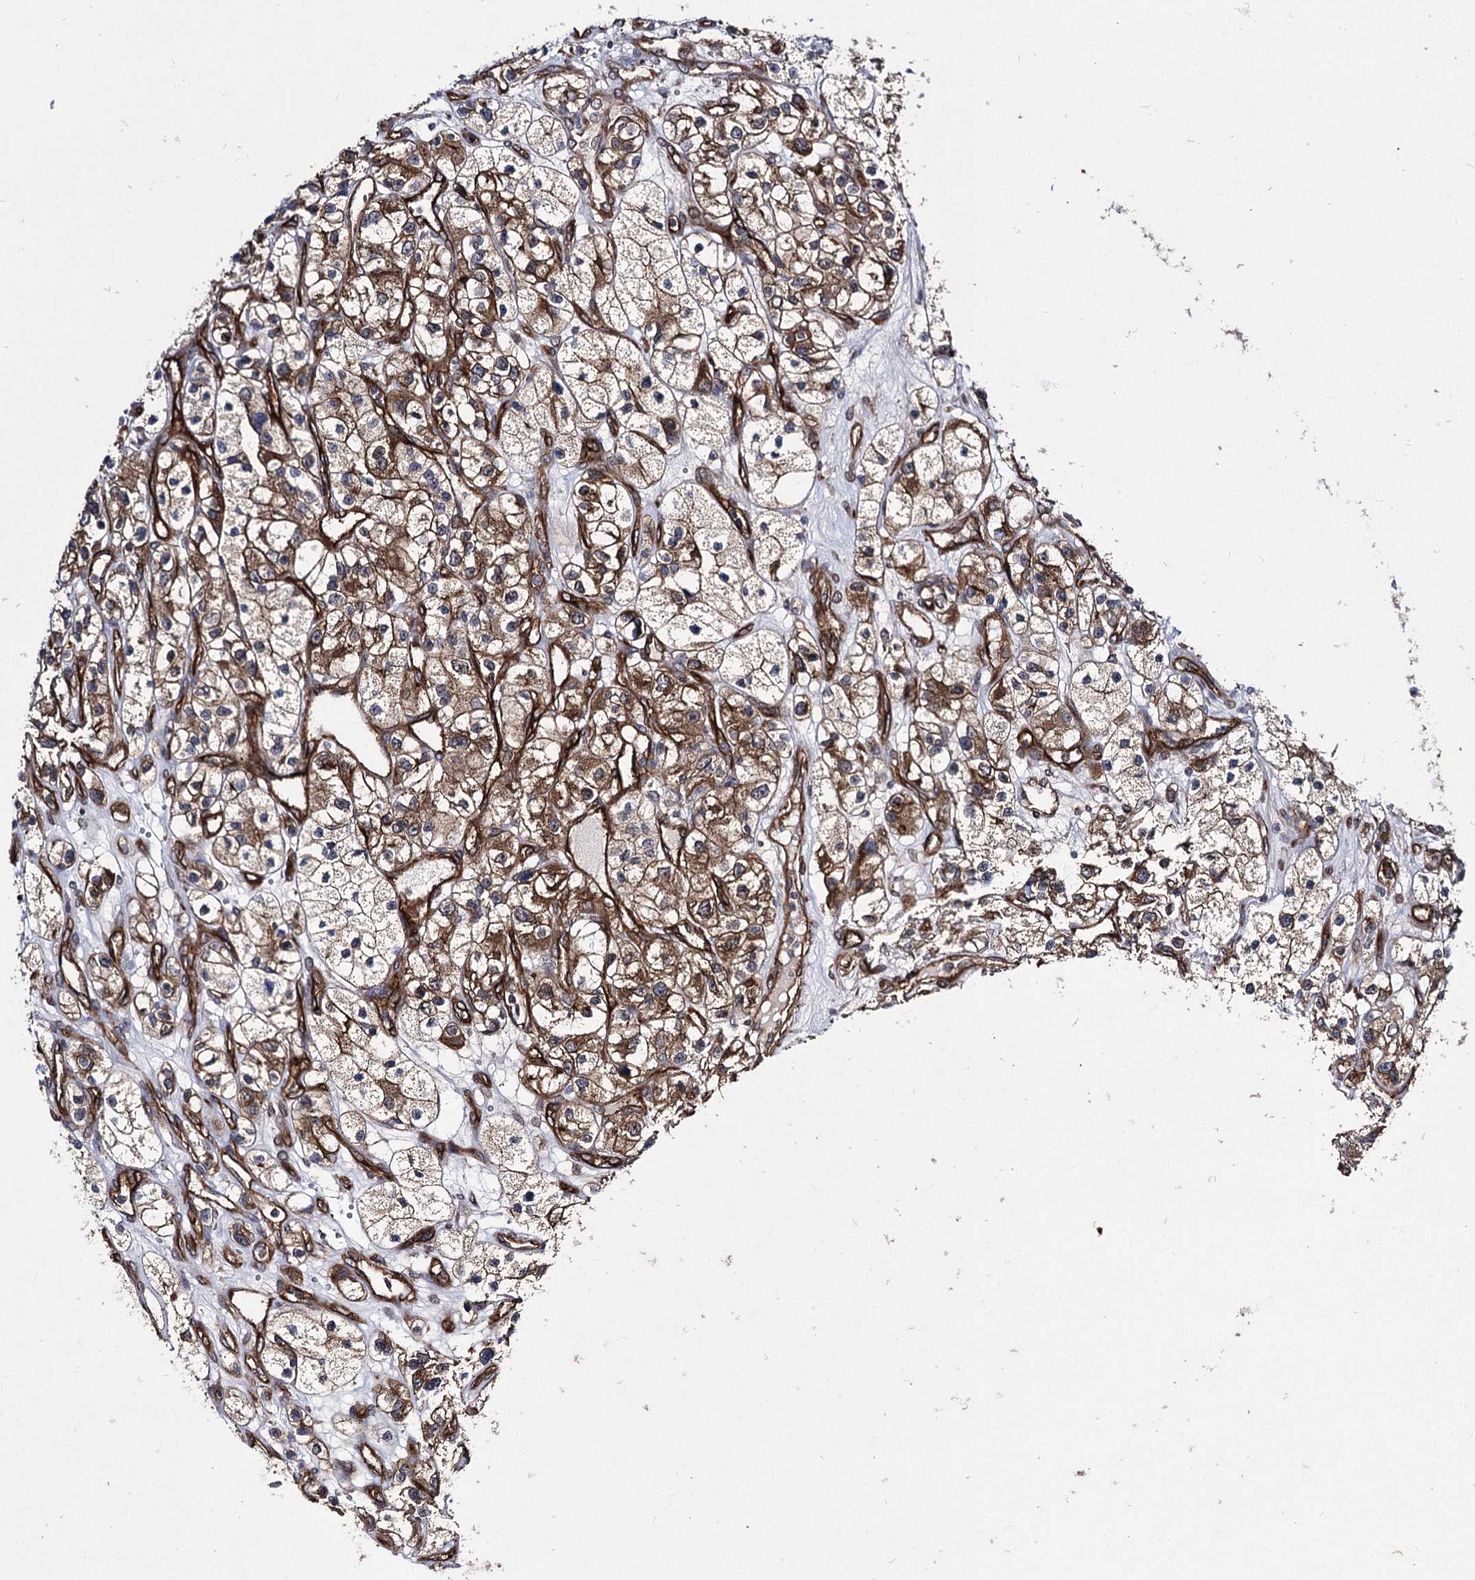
{"staining": {"intensity": "moderate", "quantity": ">75%", "location": "cytoplasmic/membranous"}, "tissue": "renal cancer", "cell_type": "Tumor cells", "image_type": "cancer", "snomed": [{"axis": "morphology", "description": "Adenocarcinoma, NOS"}, {"axis": "topography", "description": "Kidney"}], "caption": "A micrograph of human renal adenocarcinoma stained for a protein demonstrates moderate cytoplasmic/membranous brown staining in tumor cells.", "gene": "MYO1C", "patient": {"sex": "female", "age": 57}}